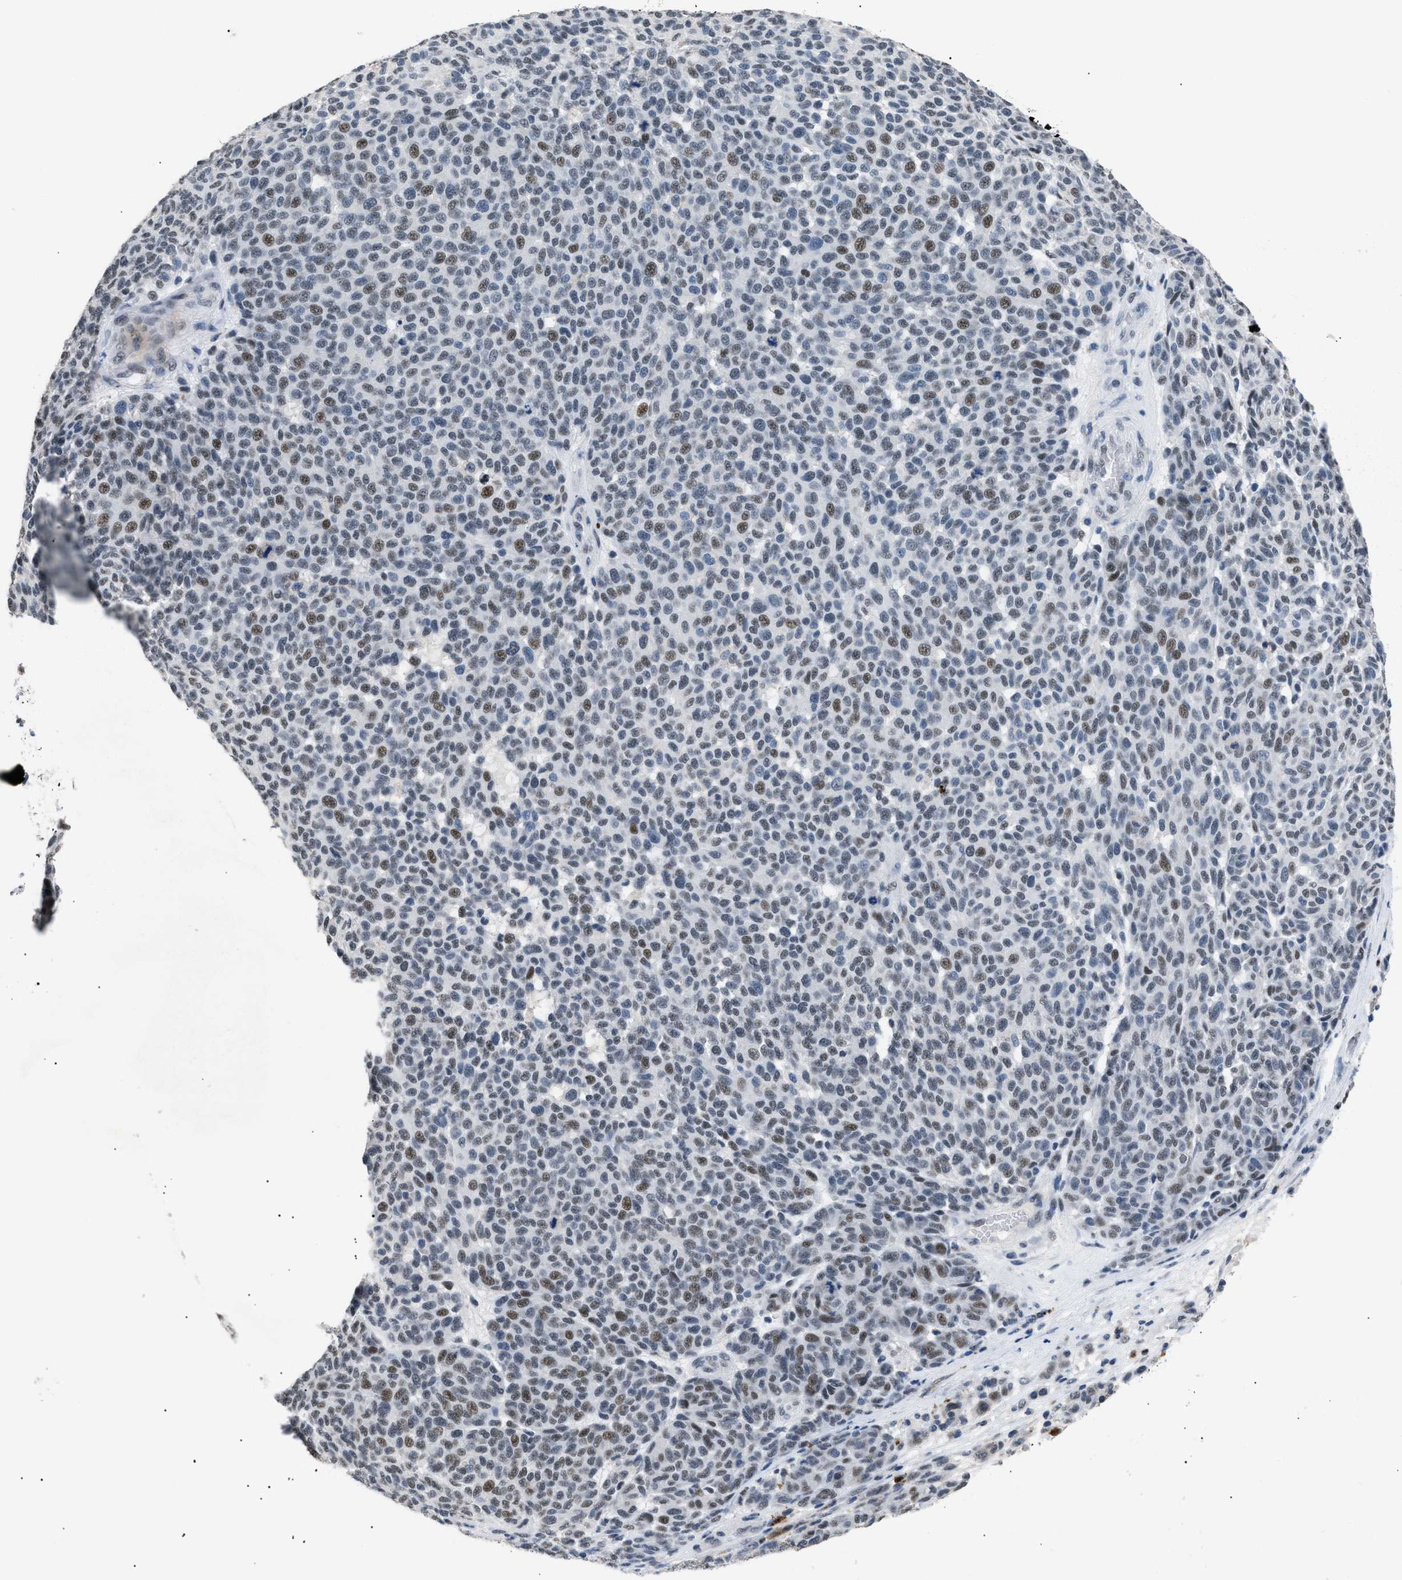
{"staining": {"intensity": "weak", "quantity": "25%-75%", "location": "nuclear"}, "tissue": "melanoma", "cell_type": "Tumor cells", "image_type": "cancer", "snomed": [{"axis": "morphology", "description": "Malignant melanoma, NOS"}, {"axis": "topography", "description": "Skin"}], "caption": "A brown stain labels weak nuclear staining of a protein in human malignant melanoma tumor cells.", "gene": "KCNC3", "patient": {"sex": "male", "age": 59}}